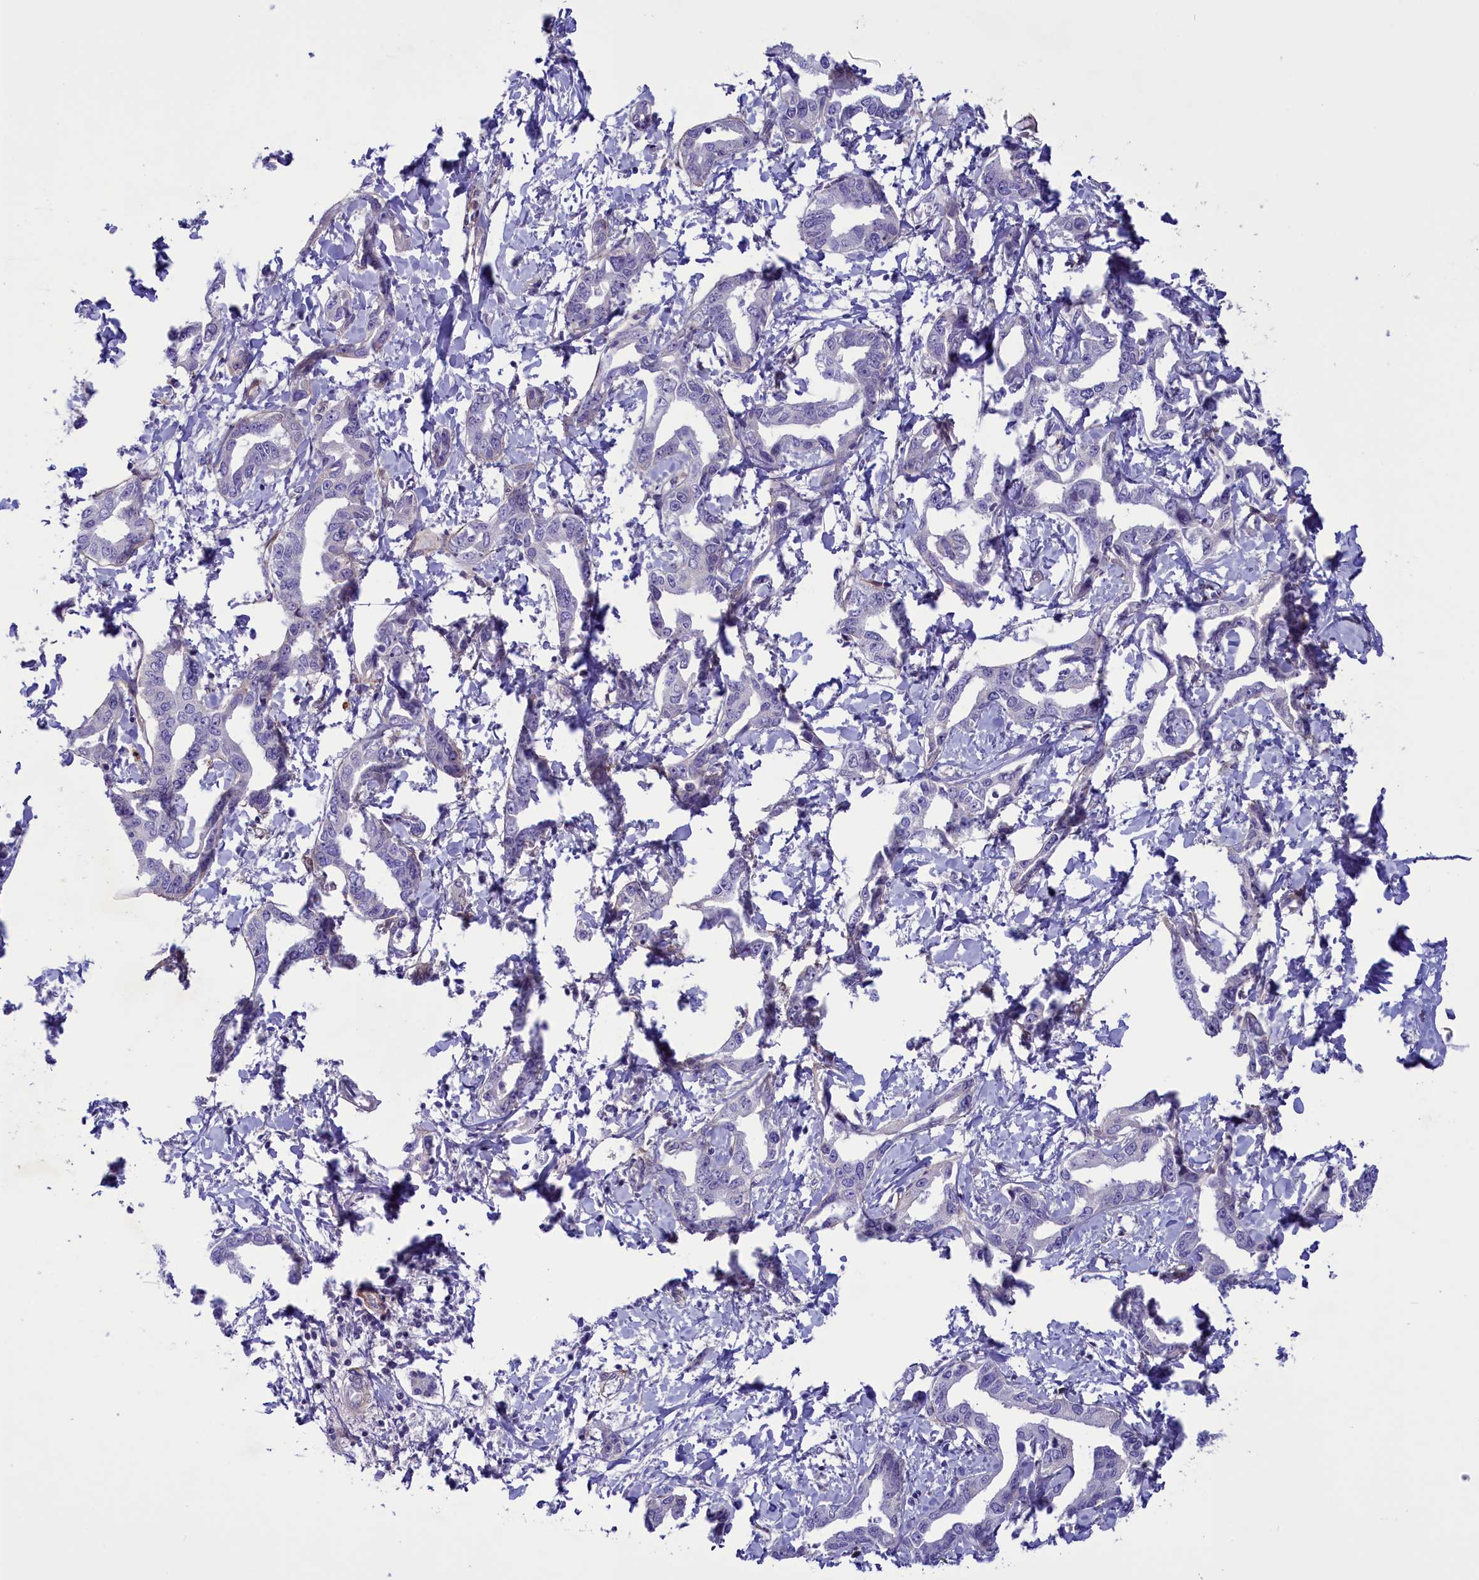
{"staining": {"intensity": "negative", "quantity": "none", "location": "none"}, "tissue": "liver cancer", "cell_type": "Tumor cells", "image_type": "cancer", "snomed": [{"axis": "morphology", "description": "Cholangiocarcinoma"}, {"axis": "topography", "description": "Liver"}], "caption": "Immunohistochemistry (IHC) micrograph of neoplastic tissue: cholangiocarcinoma (liver) stained with DAB reveals no significant protein positivity in tumor cells.", "gene": "LOXL1", "patient": {"sex": "male", "age": 59}}